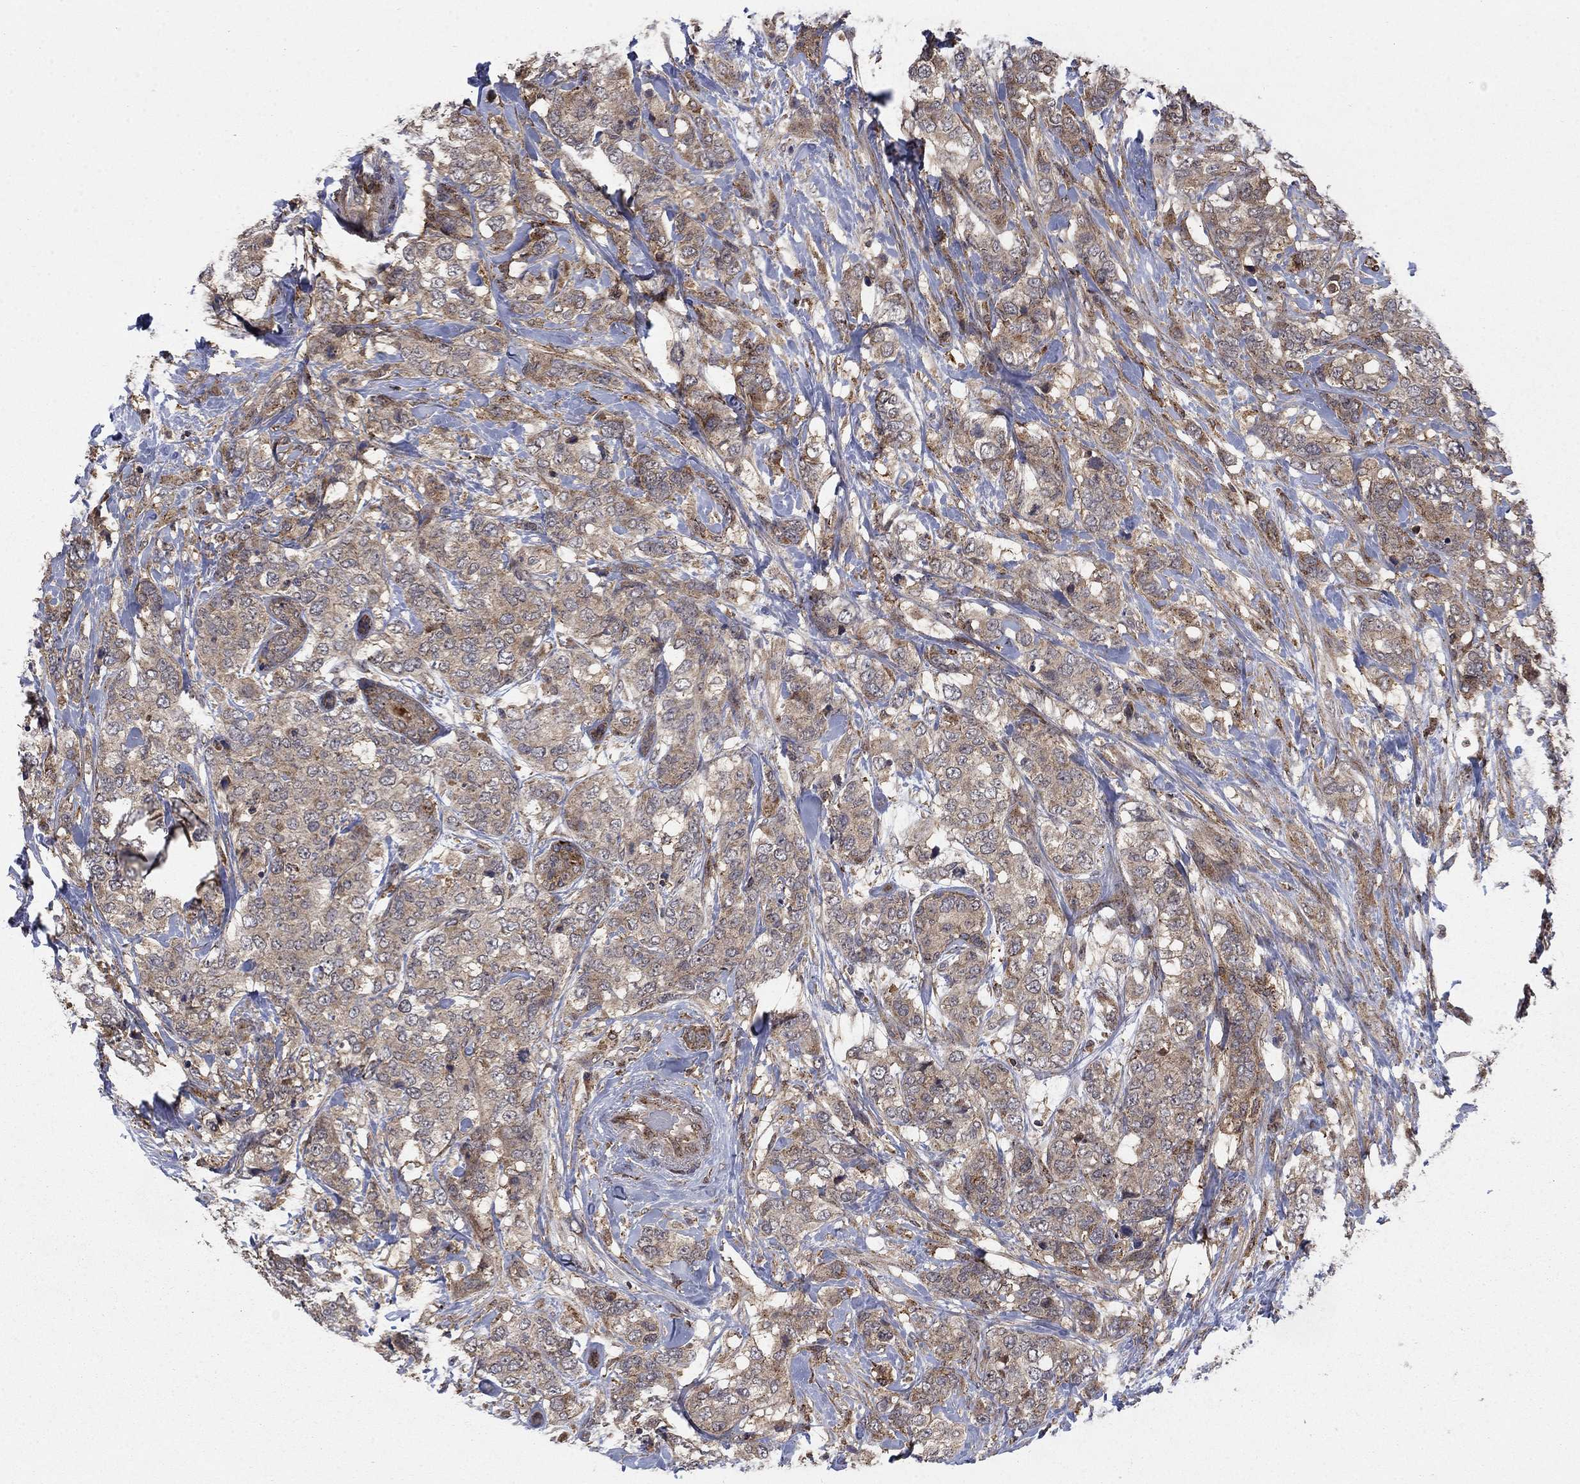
{"staining": {"intensity": "weak", "quantity": ">75%", "location": "cytoplasmic/membranous"}, "tissue": "breast cancer", "cell_type": "Tumor cells", "image_type": "cancer", "snomed": [{"axis": "morphology", "description": "Lobular carcinoma"}, {"axis": "topography", "description": "Breast"}], "caption": "Immunohistochemical staining of lobular carcinoma (breast) displays weak cytoplasmic/membranous protein positivity in about >75% of tumor cells. (DAB (3,3'-diaminobenzidine) IHC, brown staining for protein, blue staining for nuclei).", "gene": "IFI35", "patient": {"sex": "female", "age": 59}}